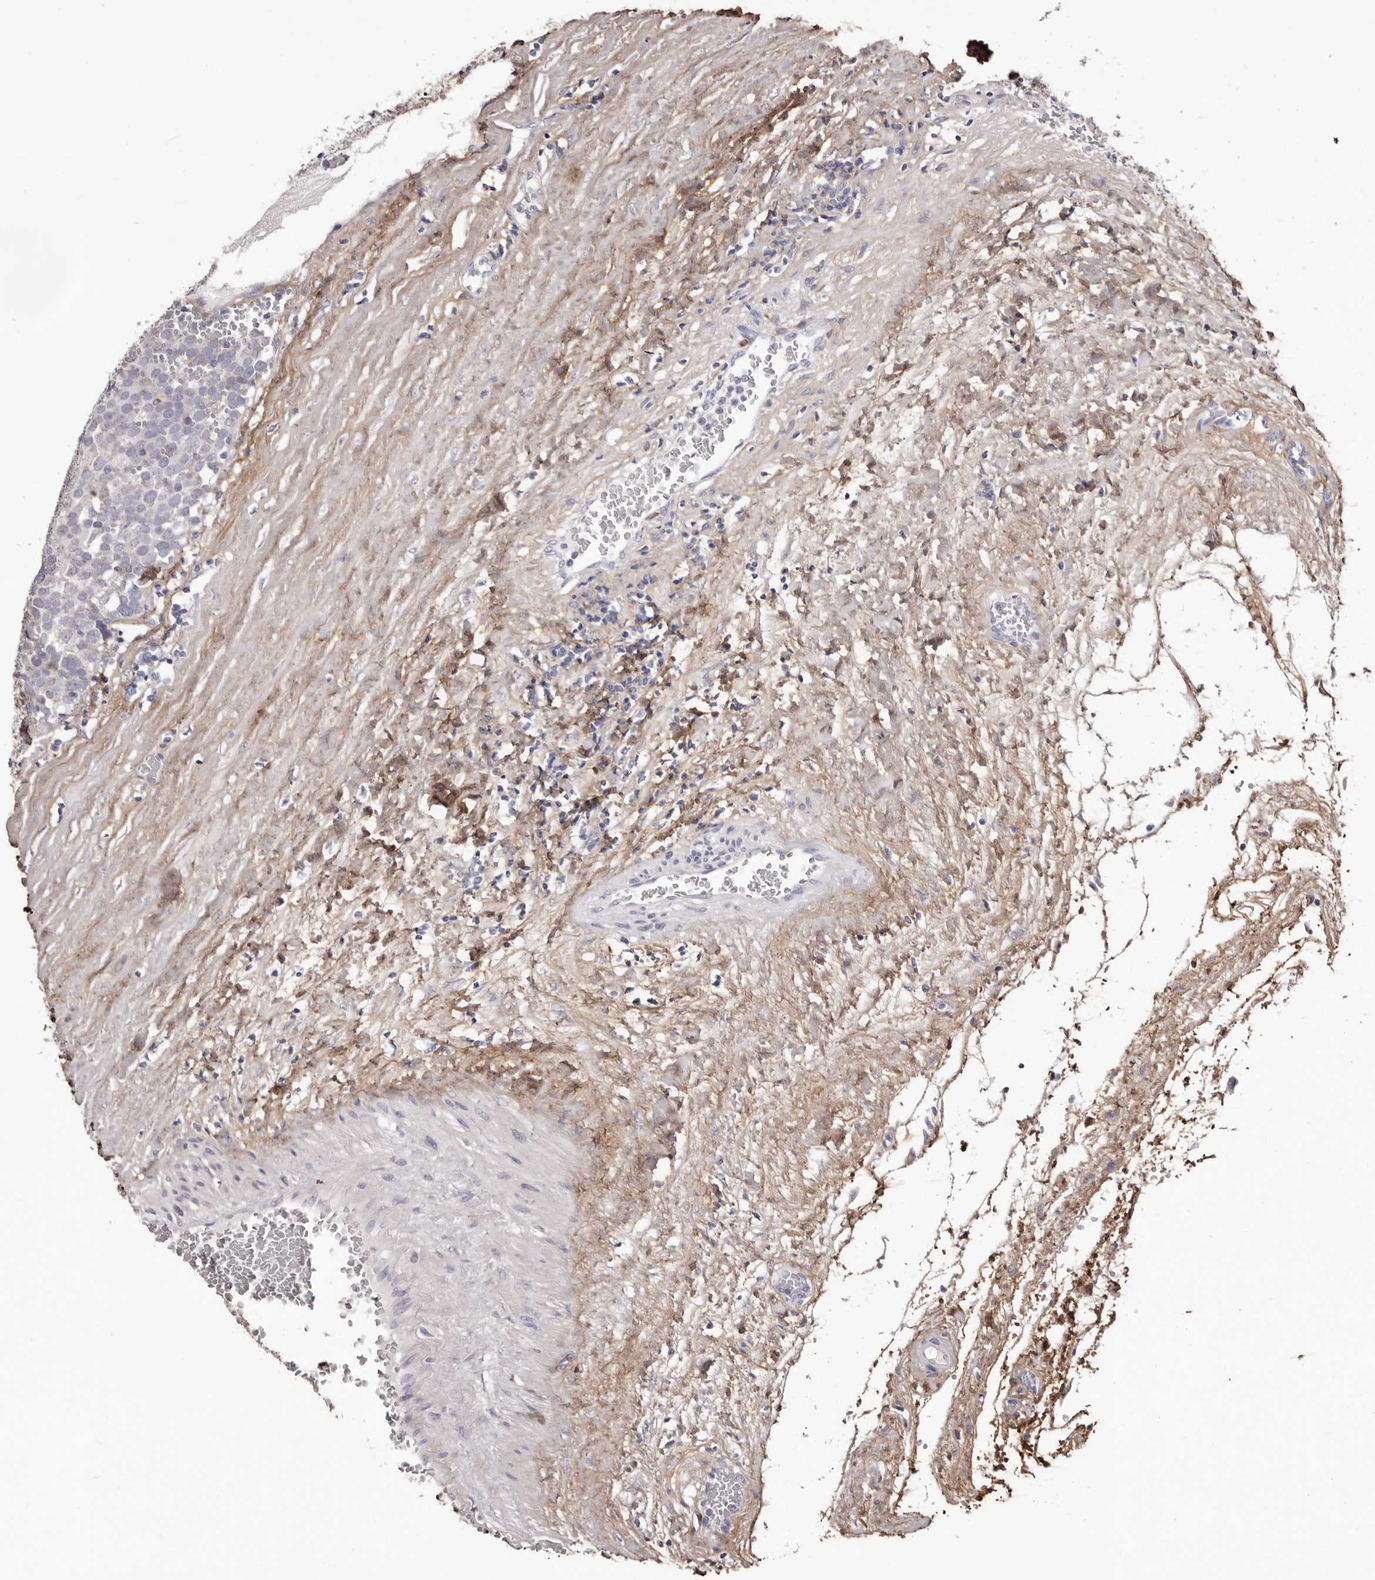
{"staining": {"intensity": "negative", "quantity": "none", "location": "none"}, "tissue": "testis cancer", "cell_type": "Tumor cells", "image_type": "cancer", "snomed": [{"axis": "morphology", "description": "Seminoma, NOS"}, {"axis": "topography", "description": "Testis"}], "caption": "IHC micrograph of human testis cancer (seminoma) stained for a protein (brown), which demonstrates no expression in tumor cells.", "gene": "COL6A1", "patient": {"sex": "male", "age": 71}}